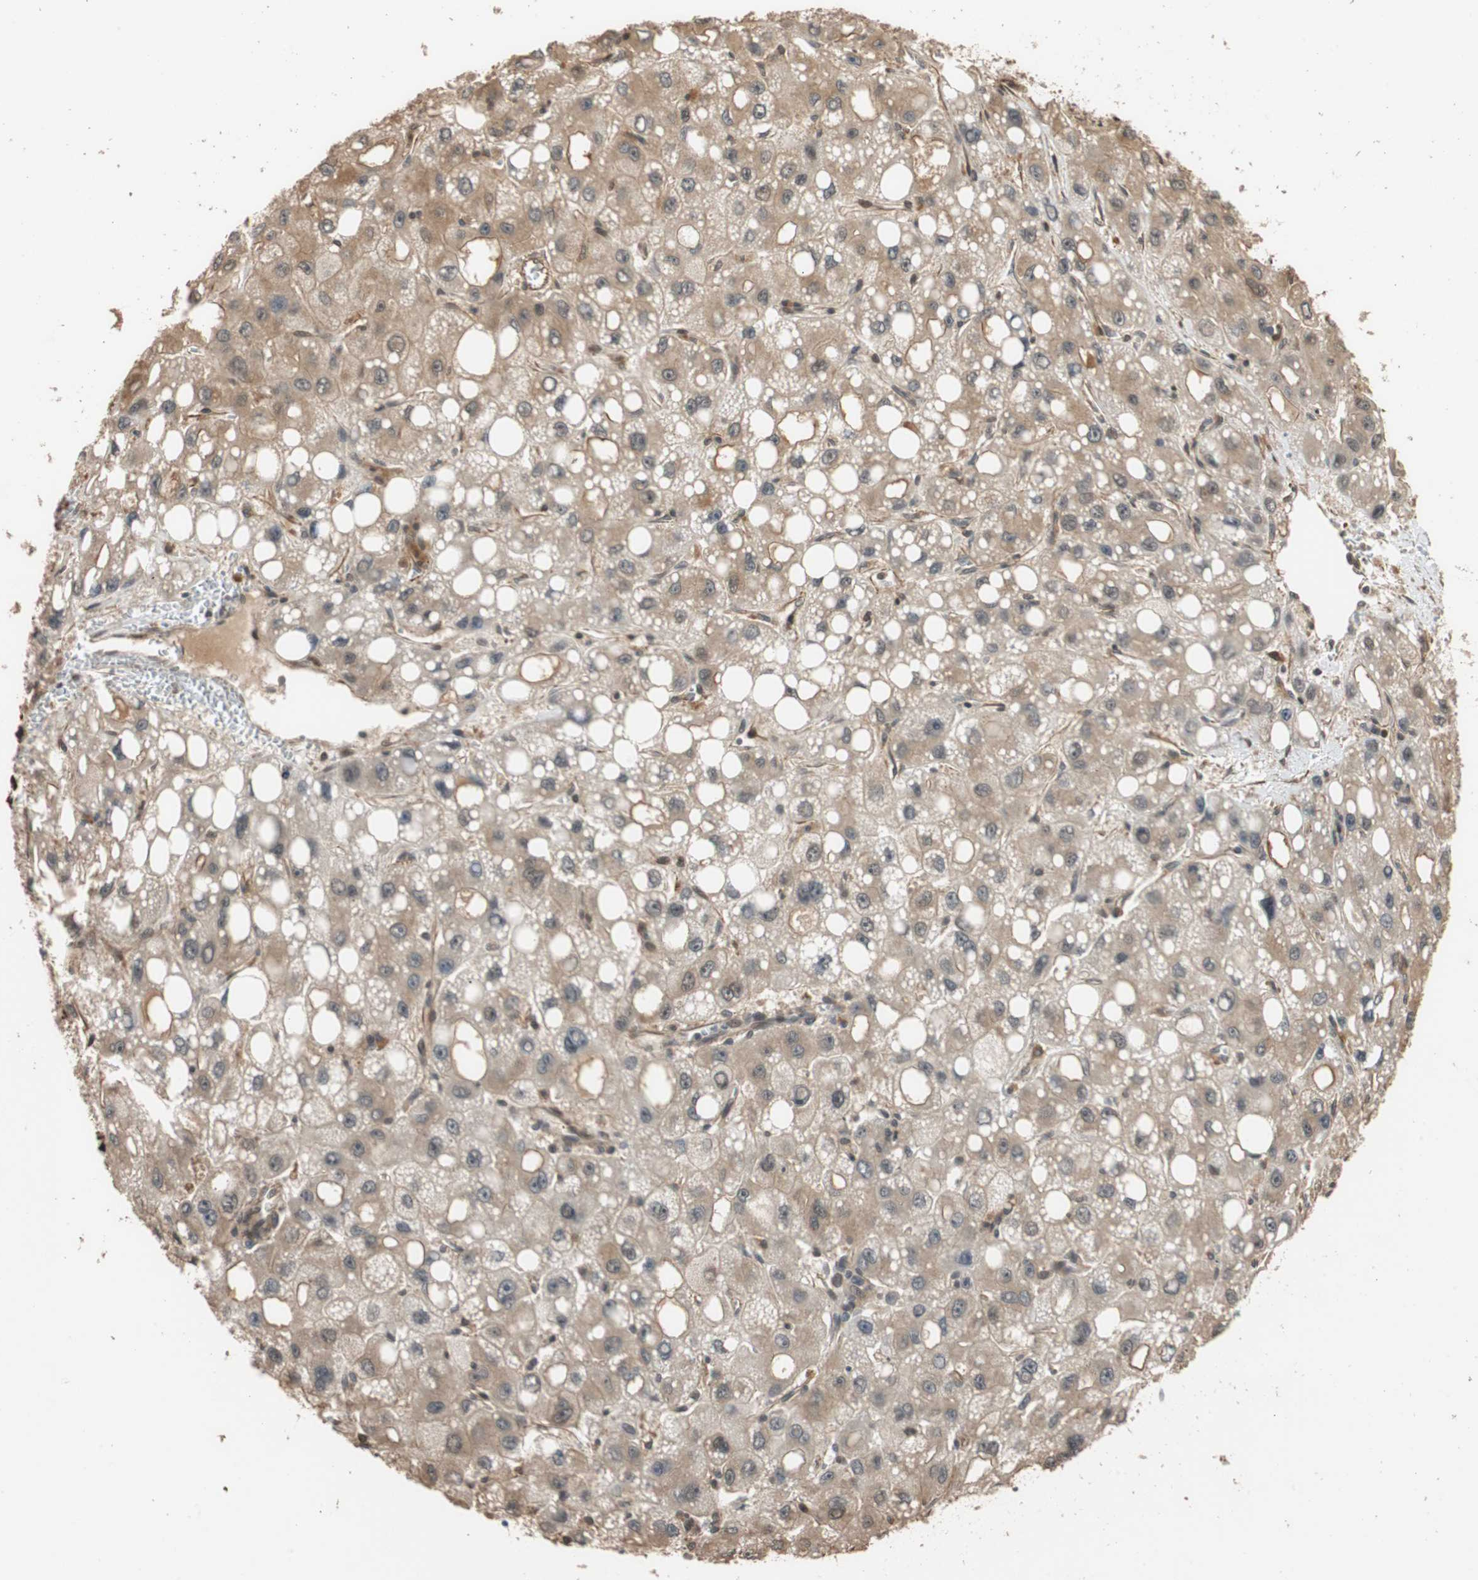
{"staining": {"intensity": "moderate", "quantity": ">75%", "location": "cytoplasmic/membranous"}, "tissue": "liver cancer", "cell_type": "Tumor cells", "image_type": "cancer", "snomed": [{"axis": "morphology", "description": "Carcinoma, Hepatocellular, NOS"}, {"axis": "topography", "description": "Liver"}], "caption": "Human liver cancer stained with a protein marker displays moderate staining in tumor cells.", "gene": "CDC5L", "patient": {"sex": "male", "age": 55}}